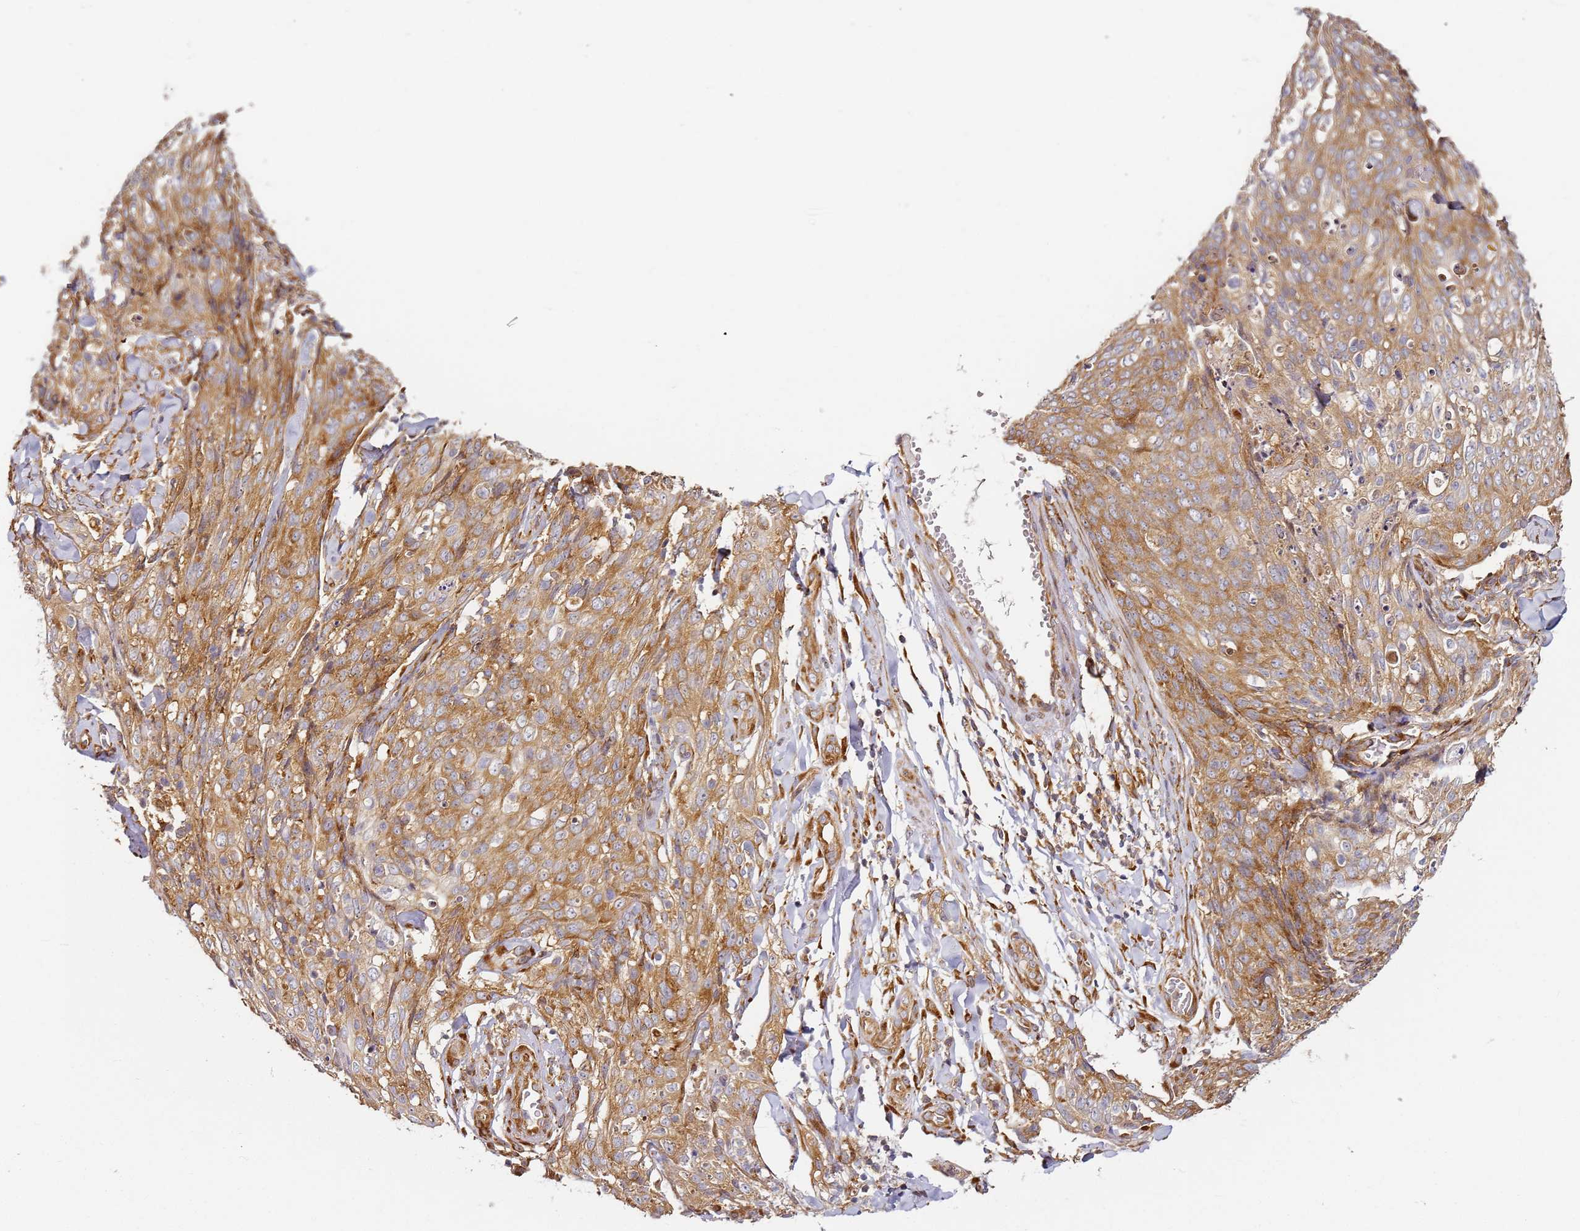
{"staining": {"intensity": "moderate", "quantity": ">75%", "location": "cytoplasmic/membranous"}, "tissue": "skin cancer", "cell_type": "Tumor cells", "image_type": "cancer", "snomed": [{"axis": "morphology", "description": "Squamous cell carcinoma, NOS"}, {"axis": "topography", "description": "Skin"}, {"axis": "topography", "description": "Vulva"}], "caption": "Protein analysis of squamous cell carcinoma (skin) tissue shows moderate cytoplasmic/membranous expression in approximately >75% of tumor cells.", "gene": "RPS3A", "patient": {"sex": "female", "age": 85}}